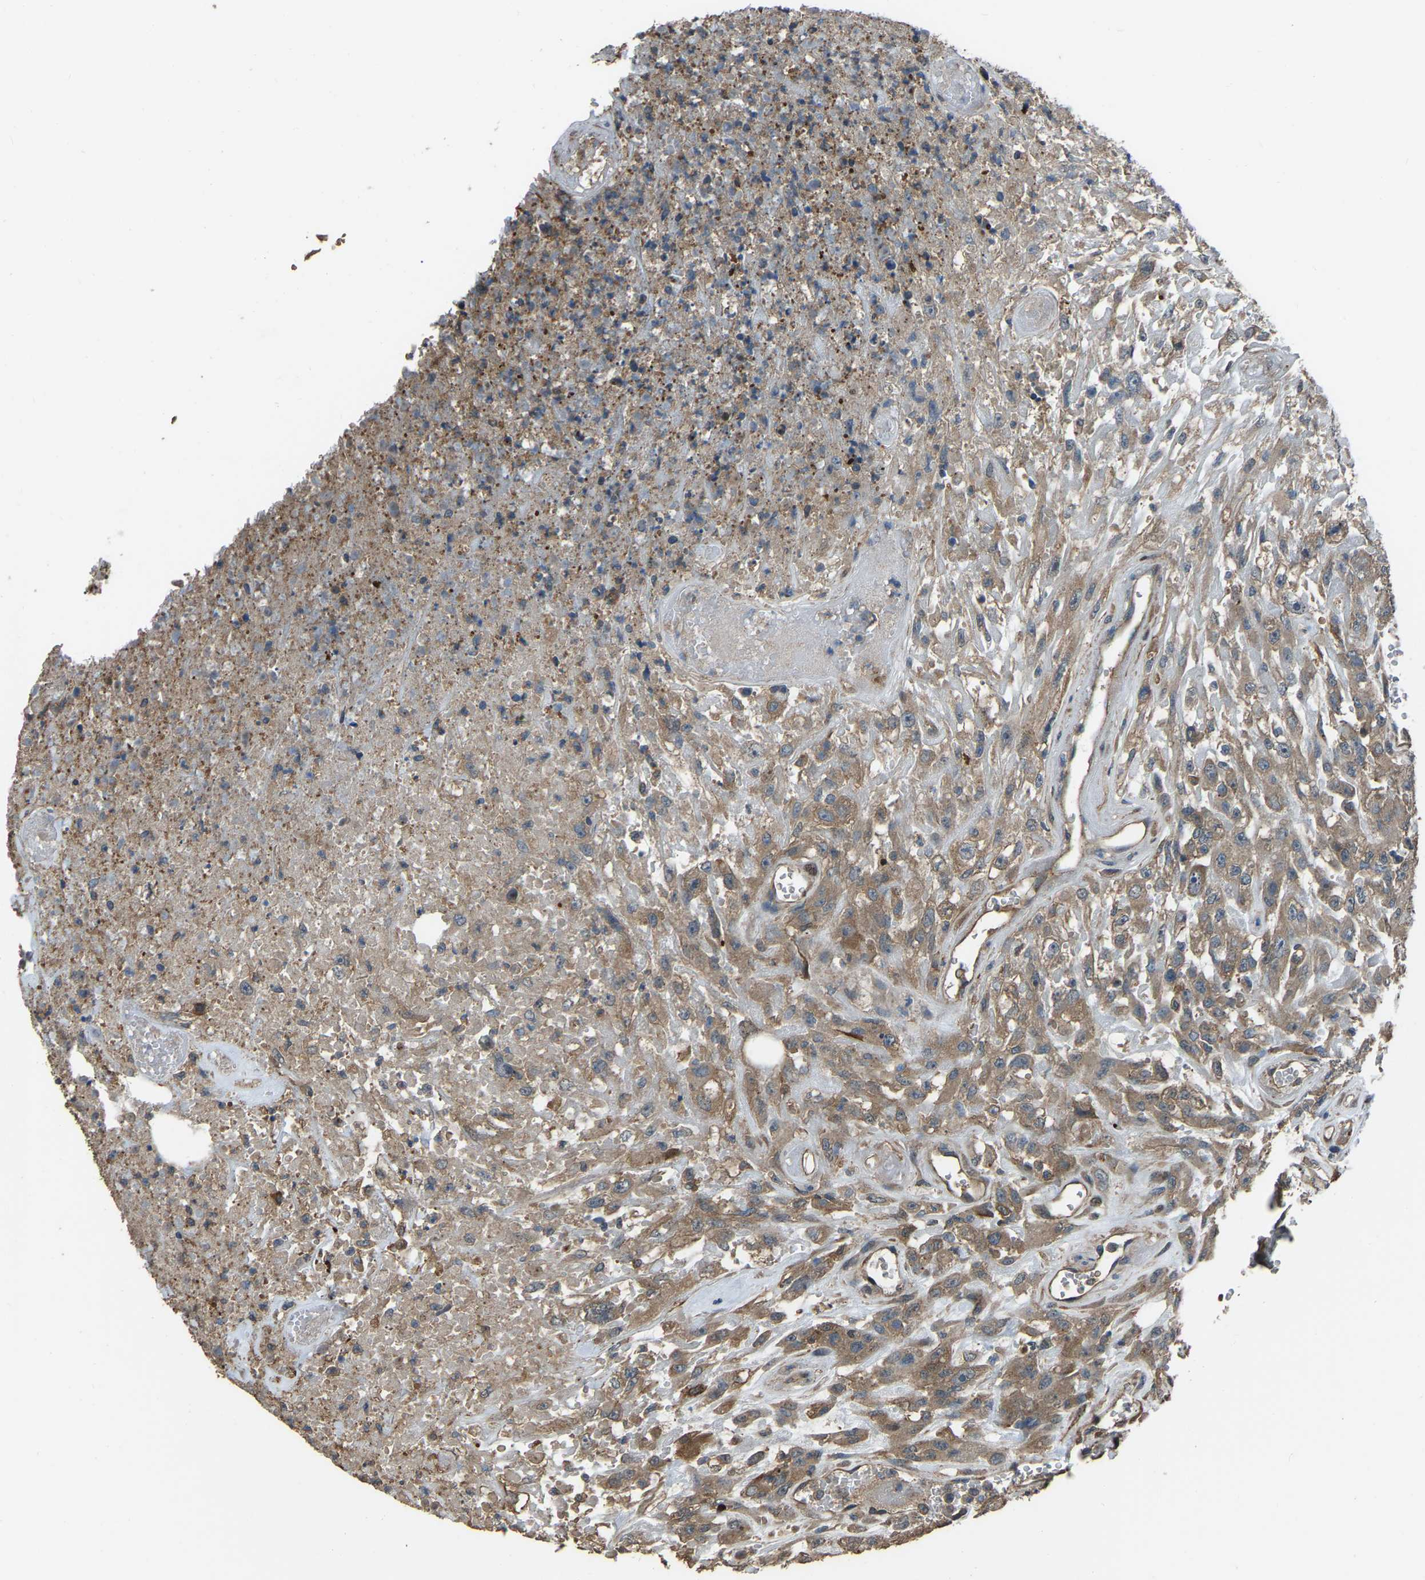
{"staining": {"intensity": "moderate", "quantity": ">75%", "location": "cytoplasmic/membranous"}, "tissue": "urothelial cancer", "cell_type": "Tumor cells", "image_type": "cancer", "snomed": [{"axis": "morphology", "description": "Urothelial carcinoma, High grade"}, {"axis": "topography", "description": "Urinary bladder"}], "caption": "Urothelial cancer stained for a protein (brown) reveals moderate cytoplasmic/membranous positive staining in approximately >75% of tumor cells.", "gene": "SLC4A2", "patient": {"sex": "male", "age": 46}}